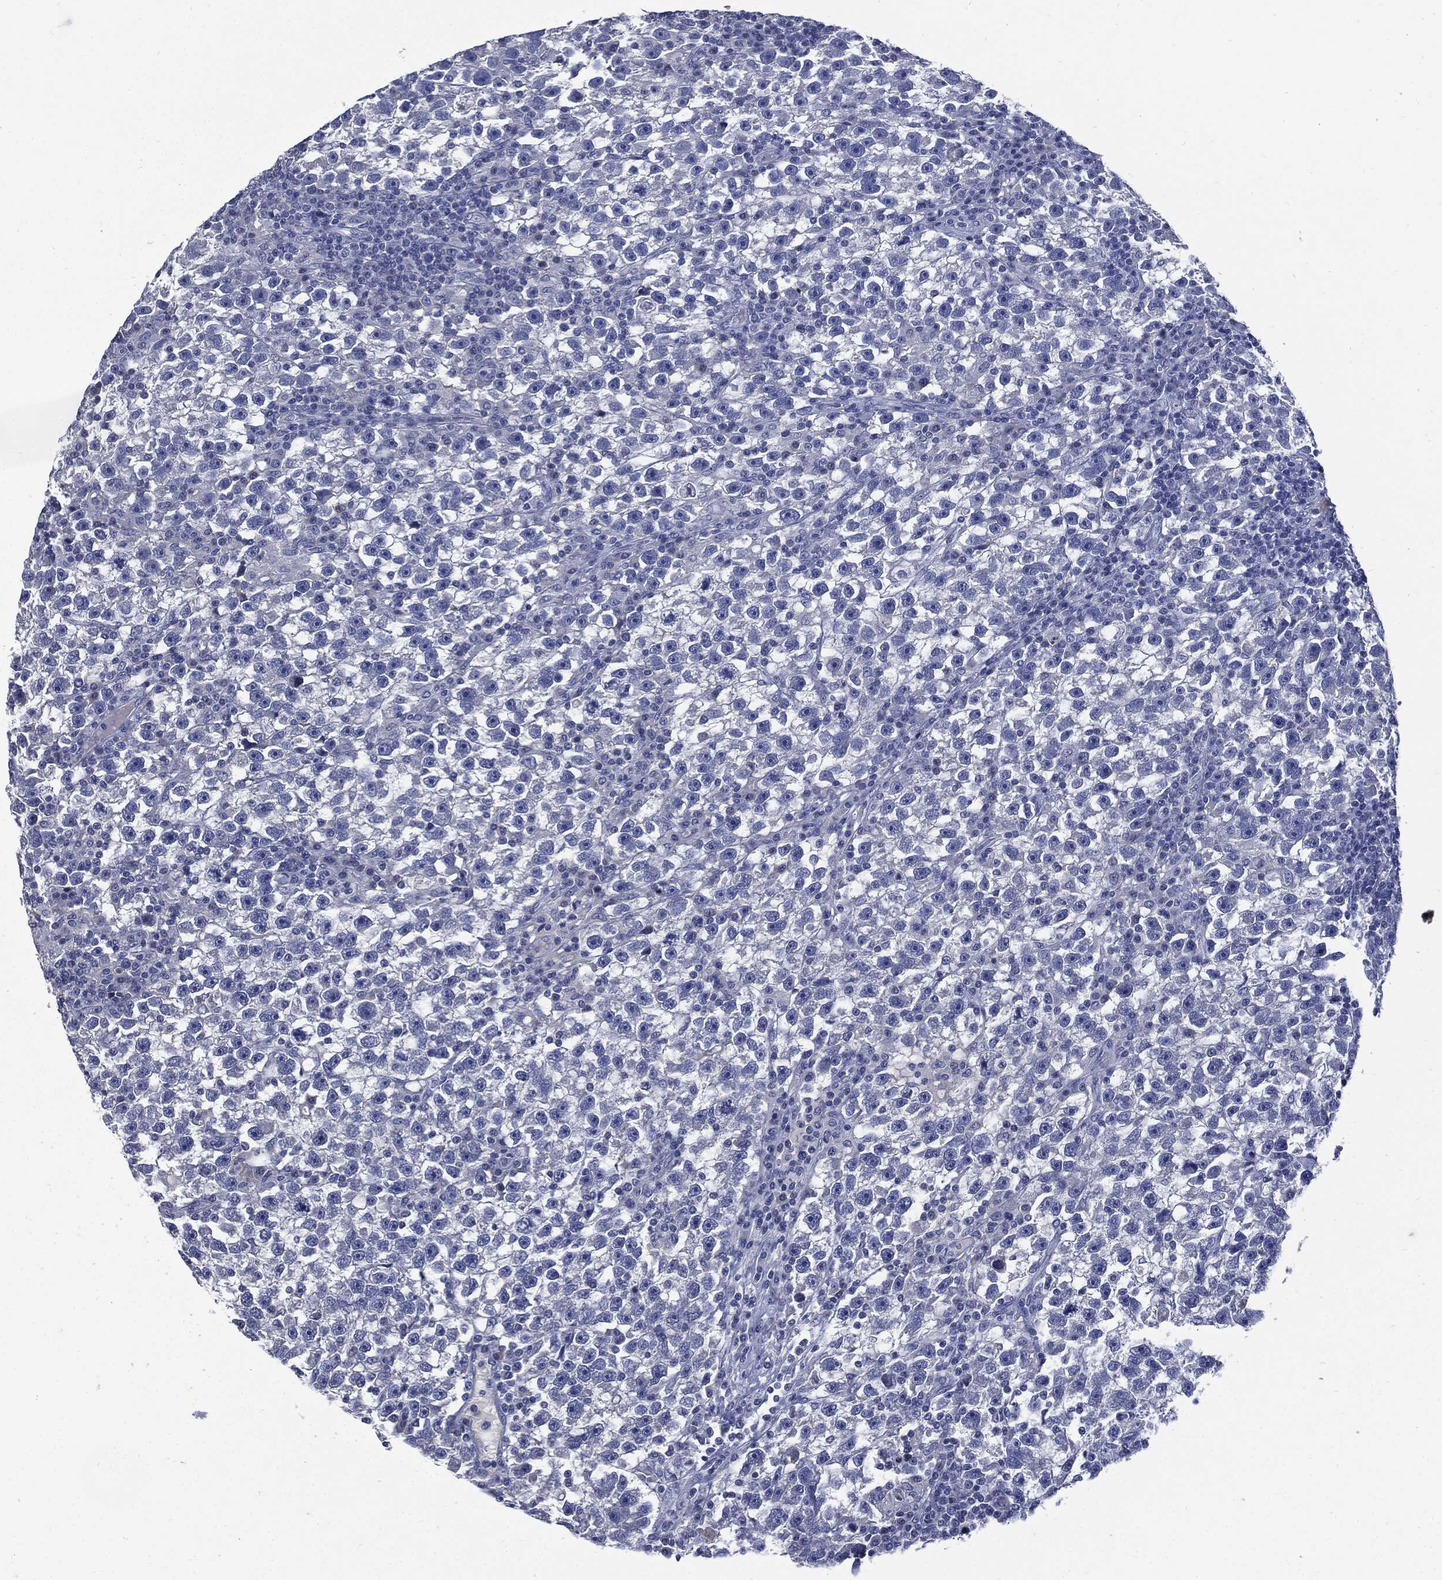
{"staining": {"intensity": "negative", "quantity": "none", "location": "none"}, "tissue": "testis cancer", "cell_type": "Tumor cells", "image_type": "cancer", "snomed": [{"axis": "morphology", "description": "Seminoma, NOS"}, {"axis": "topography", "description": "Testis"}], "caption": "DAB (3,3'-diaminobenzidine) immunohistochemical staining of testis cancer (seminoma) exhibits no significant expression in tumor cells. (DAB (3,3'-diaminobenzidine) immunohistochemistry (IHC), high magnification).", "gene": "CPE", "patient": {"sex": "male", "age": 47}}